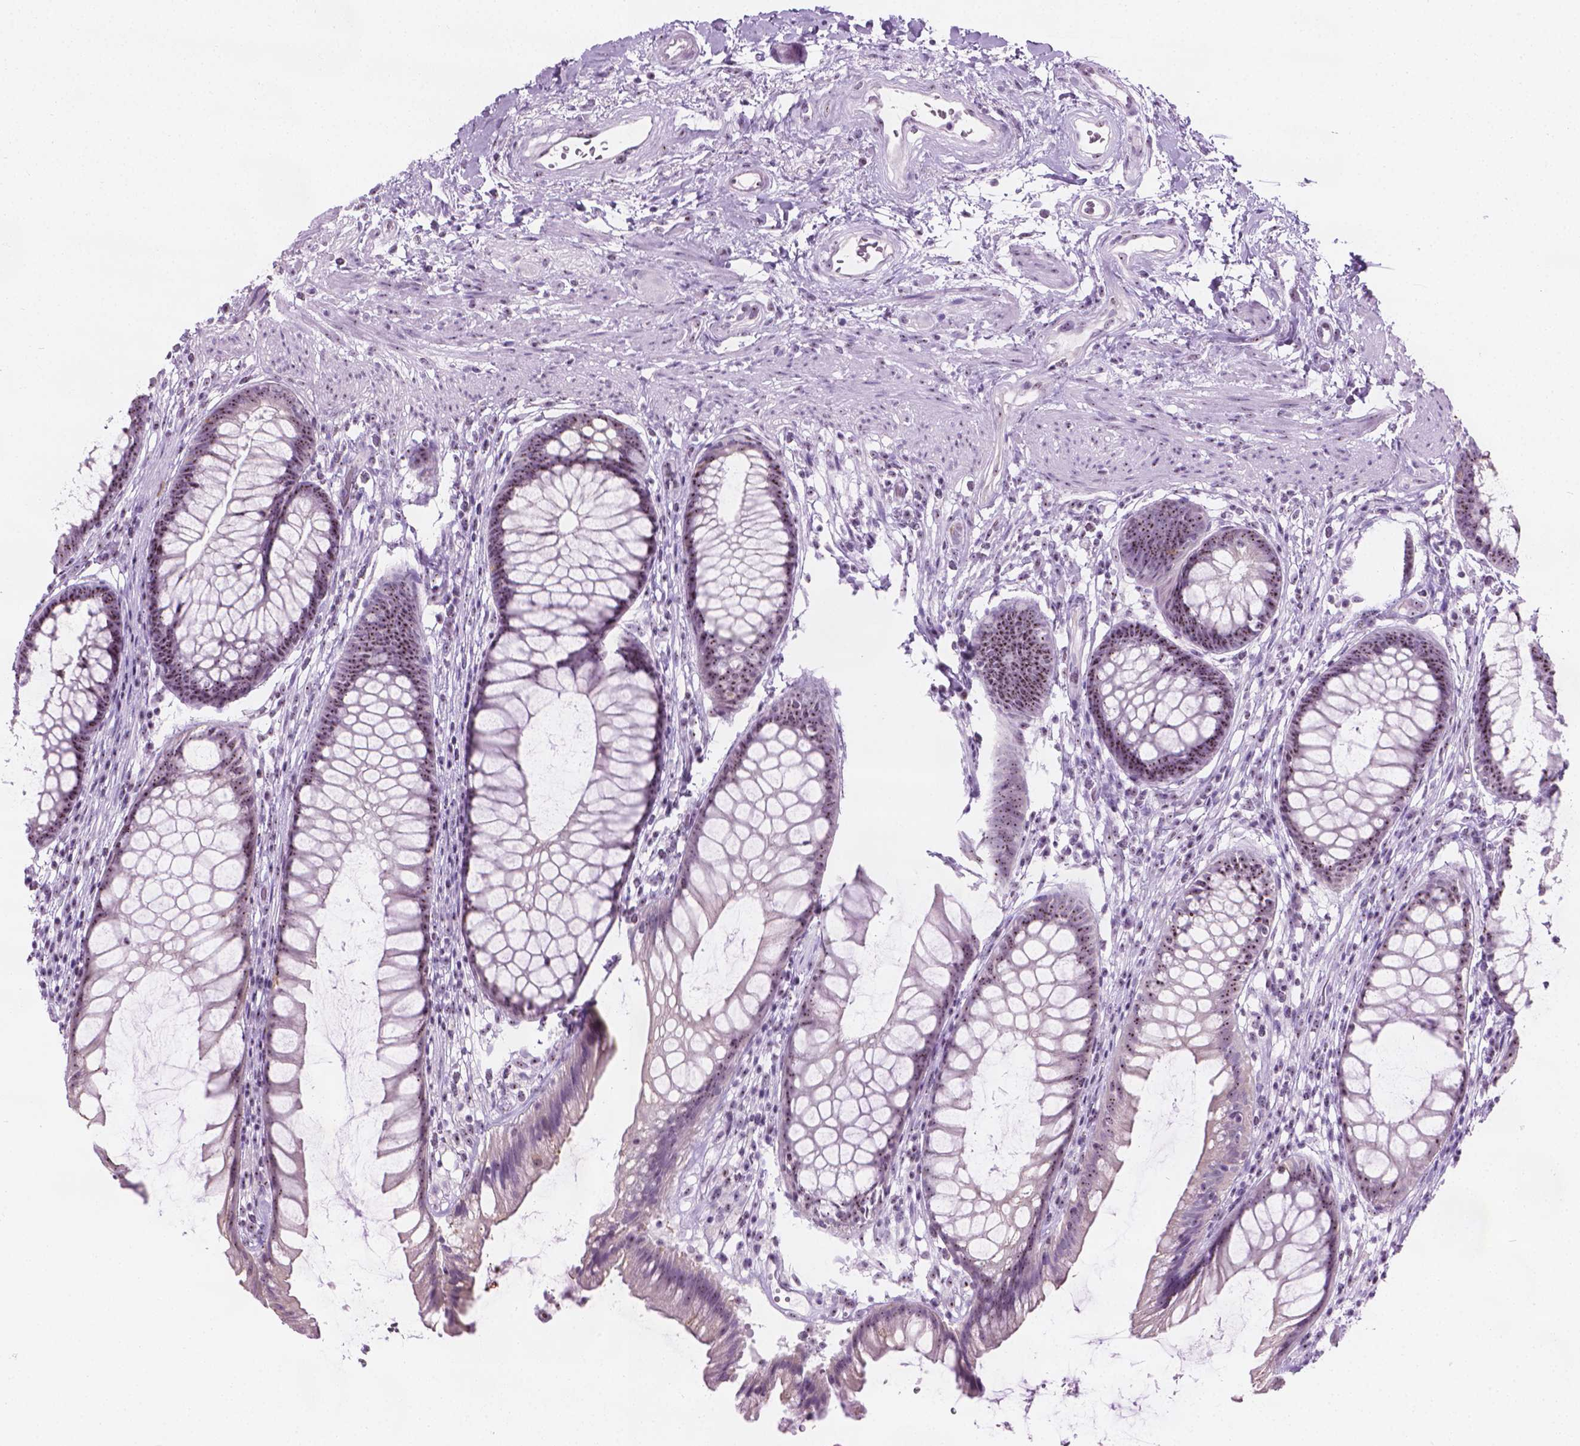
{"staining": {"intensity": "moderate", "quantity": "25%-75%", "location": "nuclear"}, "tissue": "rectum", "cell_type": "Glandular cells", "image_type": "normal", "snomed": [{"axis": "morphology", "description": "Normal tissue, NOS"}, {"axis": "topography", "description": "Smooth muscle"}, {"axis": "topography", "description": "Rectum"}], "caption": "Glandular cells display medium levels of moderate nuclear positivity in approximately 25%-75% of cells in normal rectum. (Brightfield microscopy of DAB IHC at high magnification).", "gene": "NOL7", "patient": {"sex": "male", "age": 53}}